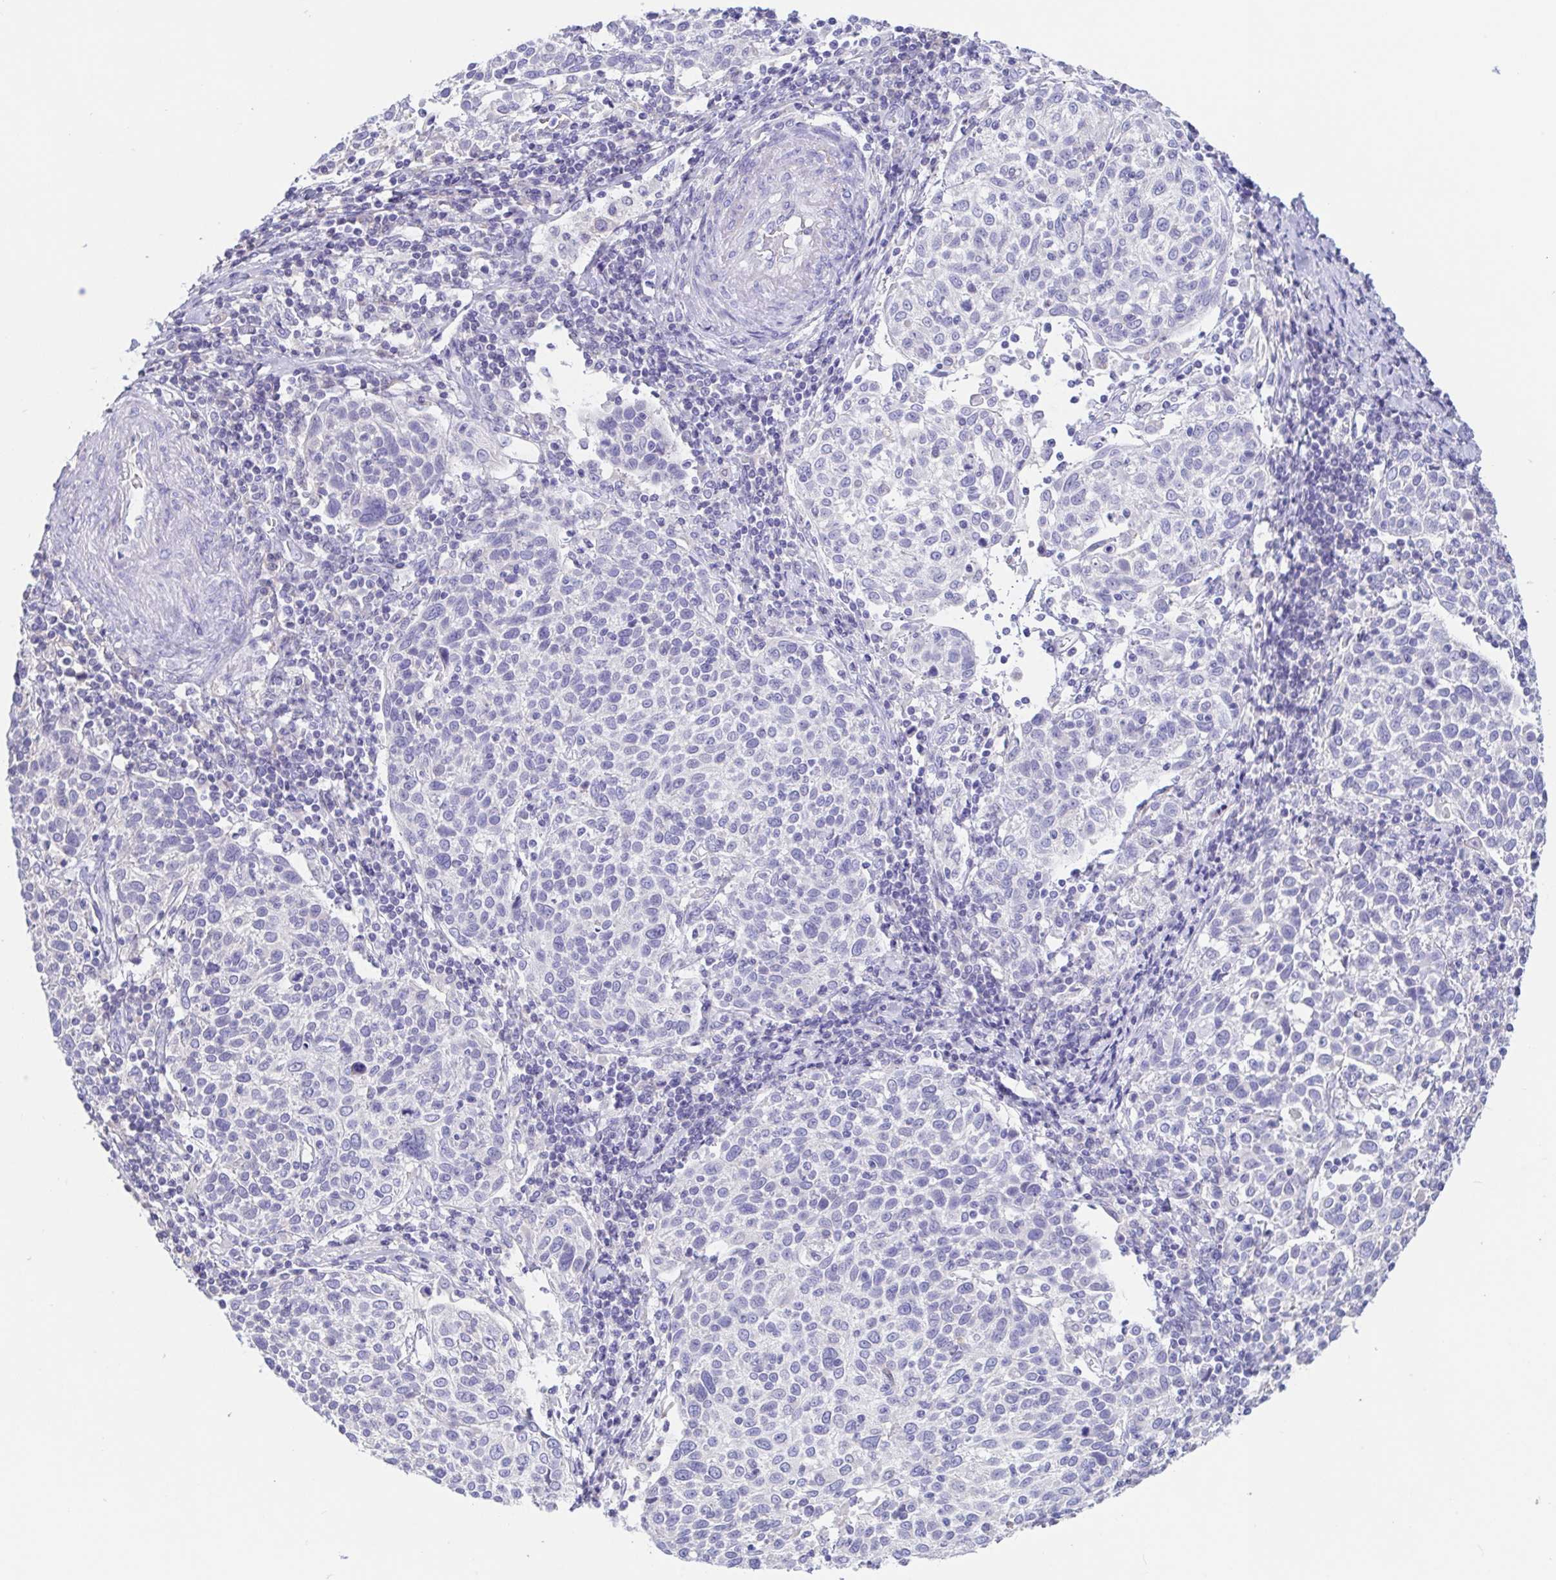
{"staining": {"intensity": "negative", "quantity": "none", "location": "none"}, "tissue": "cervical cancer", "cell_type": "Tumor cells", "image_type": "cancer", "snomed": [{"axis": "morphology", "description": "Squamous cell carcinoma, NOS"}, {"axis": "topography", "description": "Cervix"}], "caption": "Histopathology image shows no protein expression in tumor cells of cervical squamous cell carcinoma tissue. (DAB immunohistochemistry with hematoxylin counter stain).", "gene": "TREH", "patient": {"sex": "female", "age": 61}}